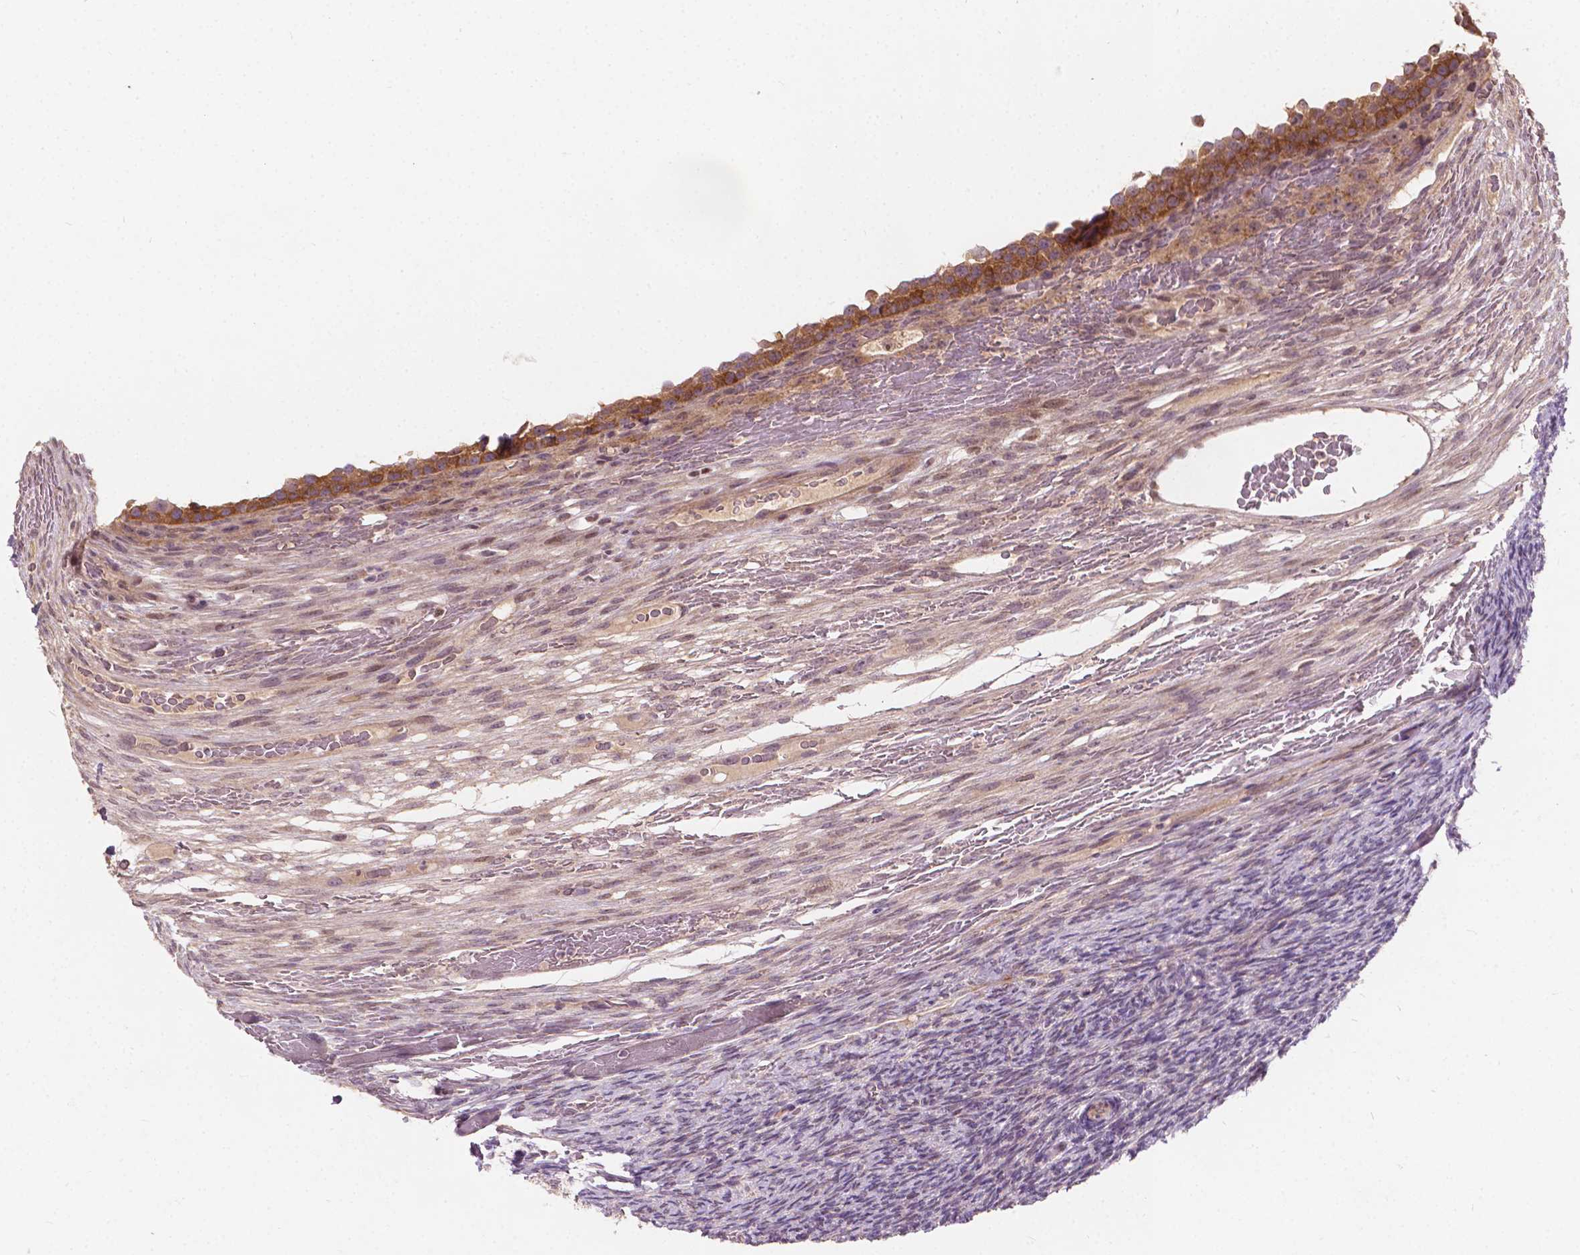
{"staining": {"intensity": "weak", "quantity": ">75%", "location": "cytoplasmic/membranous"}, "tissue": "ovary", "cell_type": "Follicle cells", "image_type": "normal", "snomed": [{"axis": "morphology", "description": "Normal tissue, NOS"}, {"axis": "topography", "description": "Ovary"}], "caption": "Immunohistochemical staining of normal human ovary demonstrates >75% levels of weak cytoplasmic/membranous protein positivity in approximately >75% of follicle cells. The staining was performed using DAB to visualize the protein expression in brown, while the nuclei were stained in blue with hematoxylin (Magnification: 20x).", "gene": "DUSP16", "patient": {"sex": "female", "age": 34}}